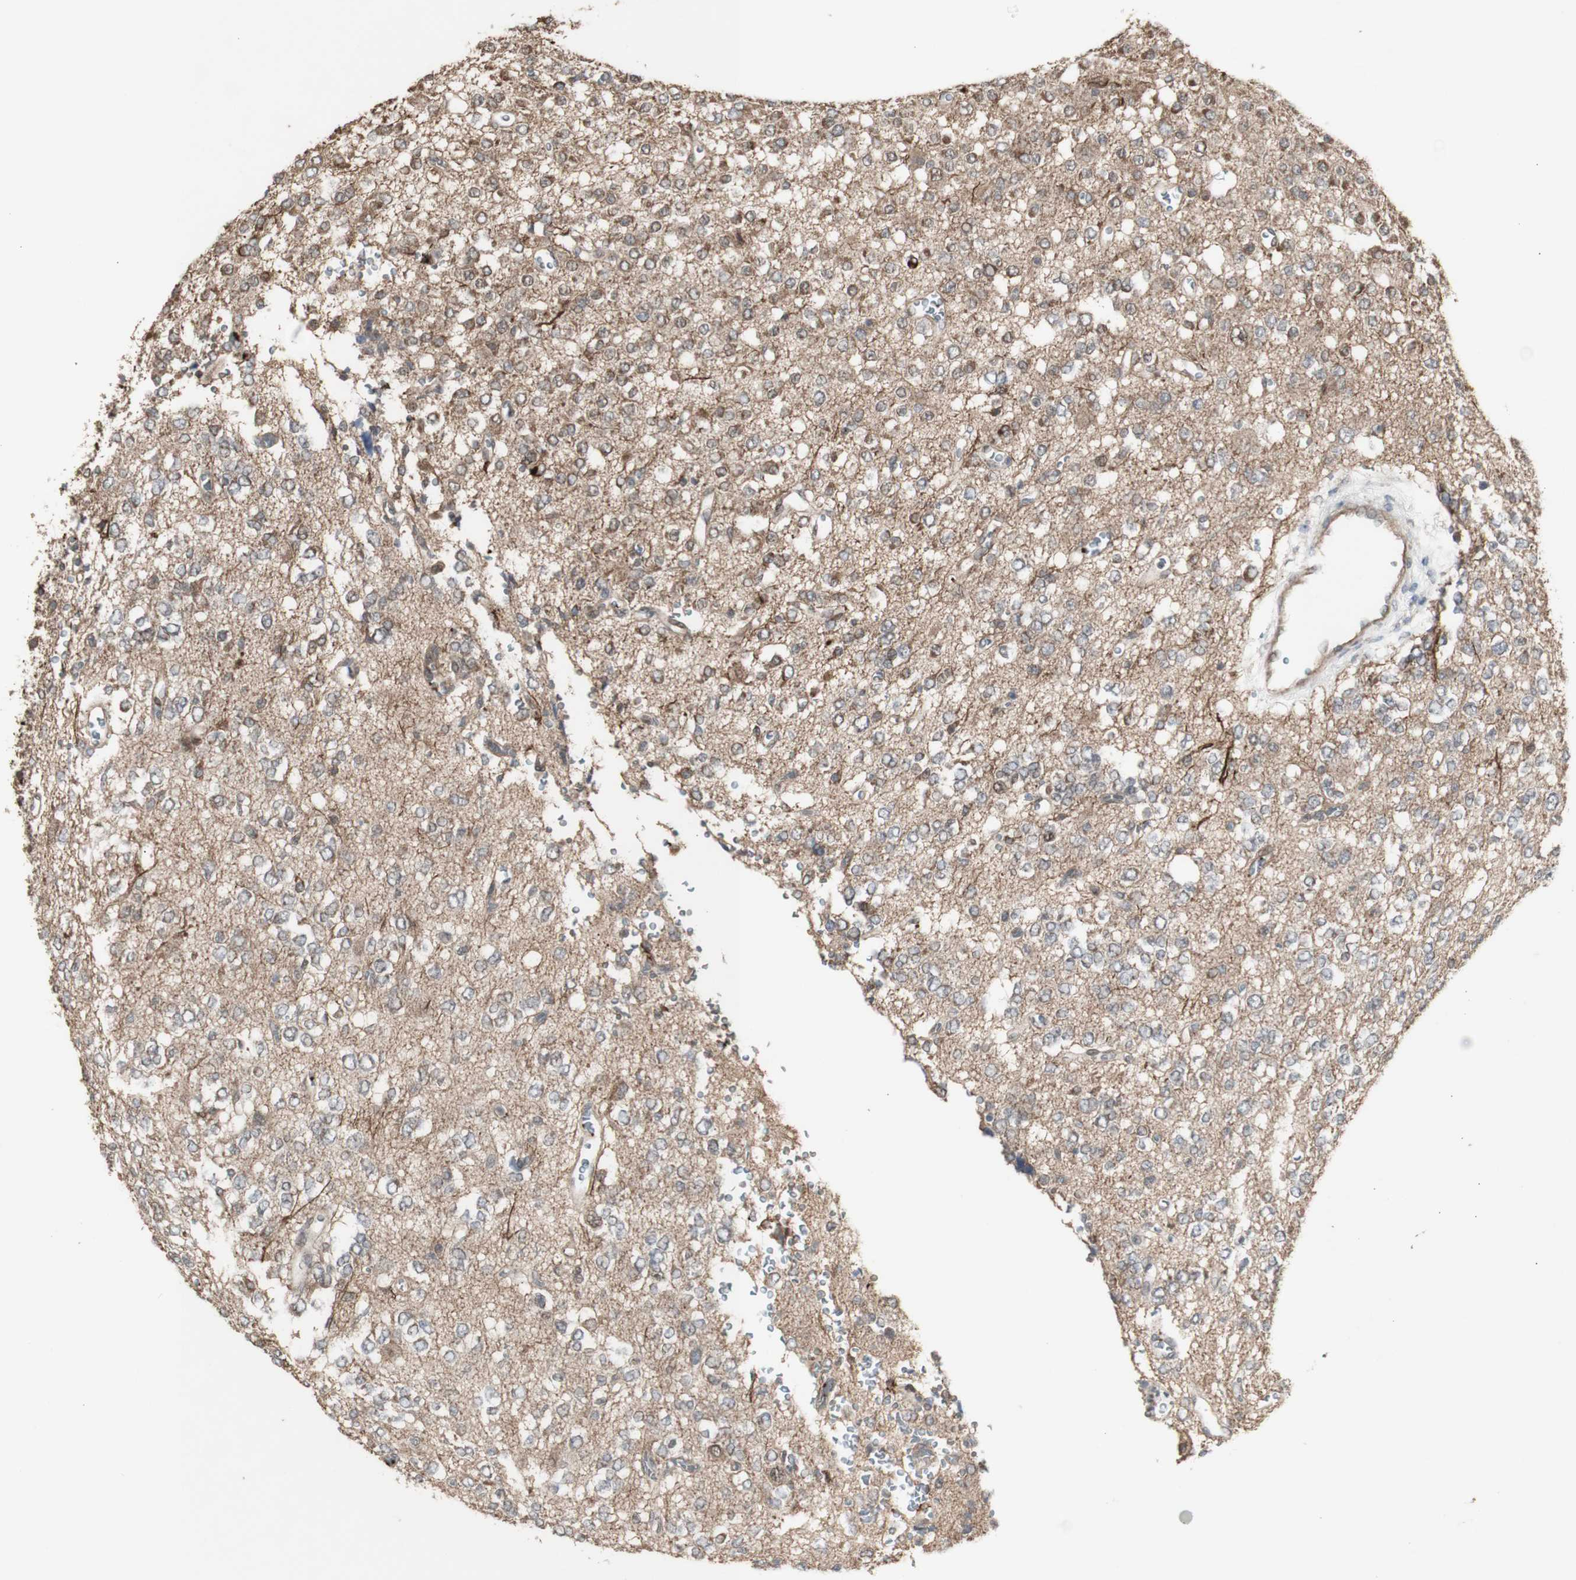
{"staining": {"intensity": "weak", "quantity": ">75%", "location": "cytoplasmic/membranous"}, "tissue": "glioma", "cell_type": "Tumor cells", "image_type": "cancer", "snomed": [{"axis": "morphology", "description": "Glioma, malignant, Low grade"}, {"axis": "topography", "description": "Brain"}], "caption": "Immunohistochemistry of malignant glioma (low-grade) displays low levels of weak cytoplasmic/membranous staining in about >75% of tumor cells.", "gene": "ALOX12", "patient": {"sex": "male", "age": 38}}